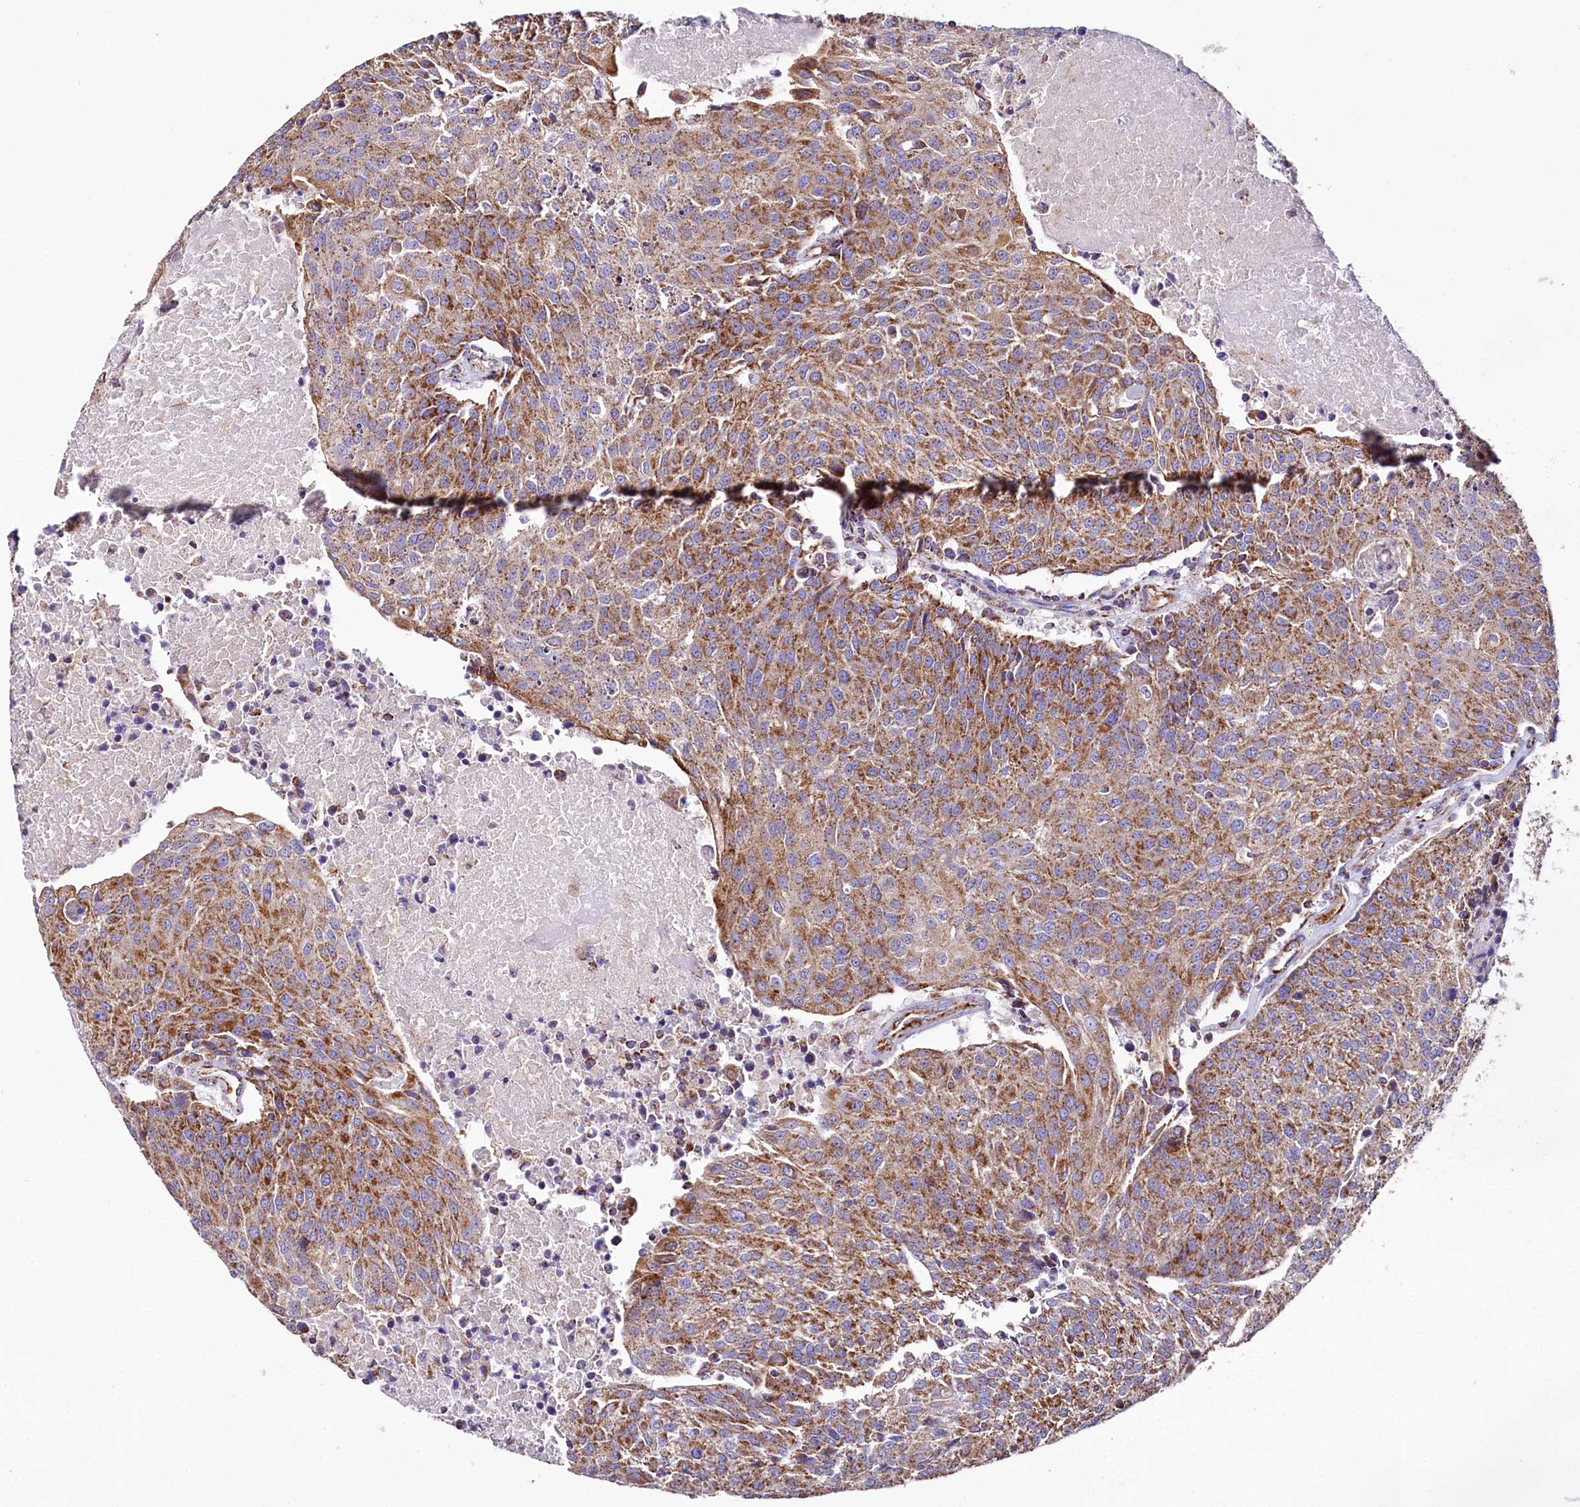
{"staining": {"intensity": "moderate", "quantity": ">75%", "location": "cytoplasmic/membranous"}, "tissue": "urothelial cancer", "cell_type": "Tumor cells", "image_type": "cancer", "snomed": [{"axis": "morphology", "description": "Urothelial carcinoma, High grade"}, {"axis": "topography", "description": "Urinary bladder"}], "caption": "Immunohistochemical staining of urothelial cancer displays medium levels of moderate cytoplasmic/membranous protein staining in approximately >75% of tumor cells.", "gene": "APLP2", "patient": {"sex": "female", "age": 85}}